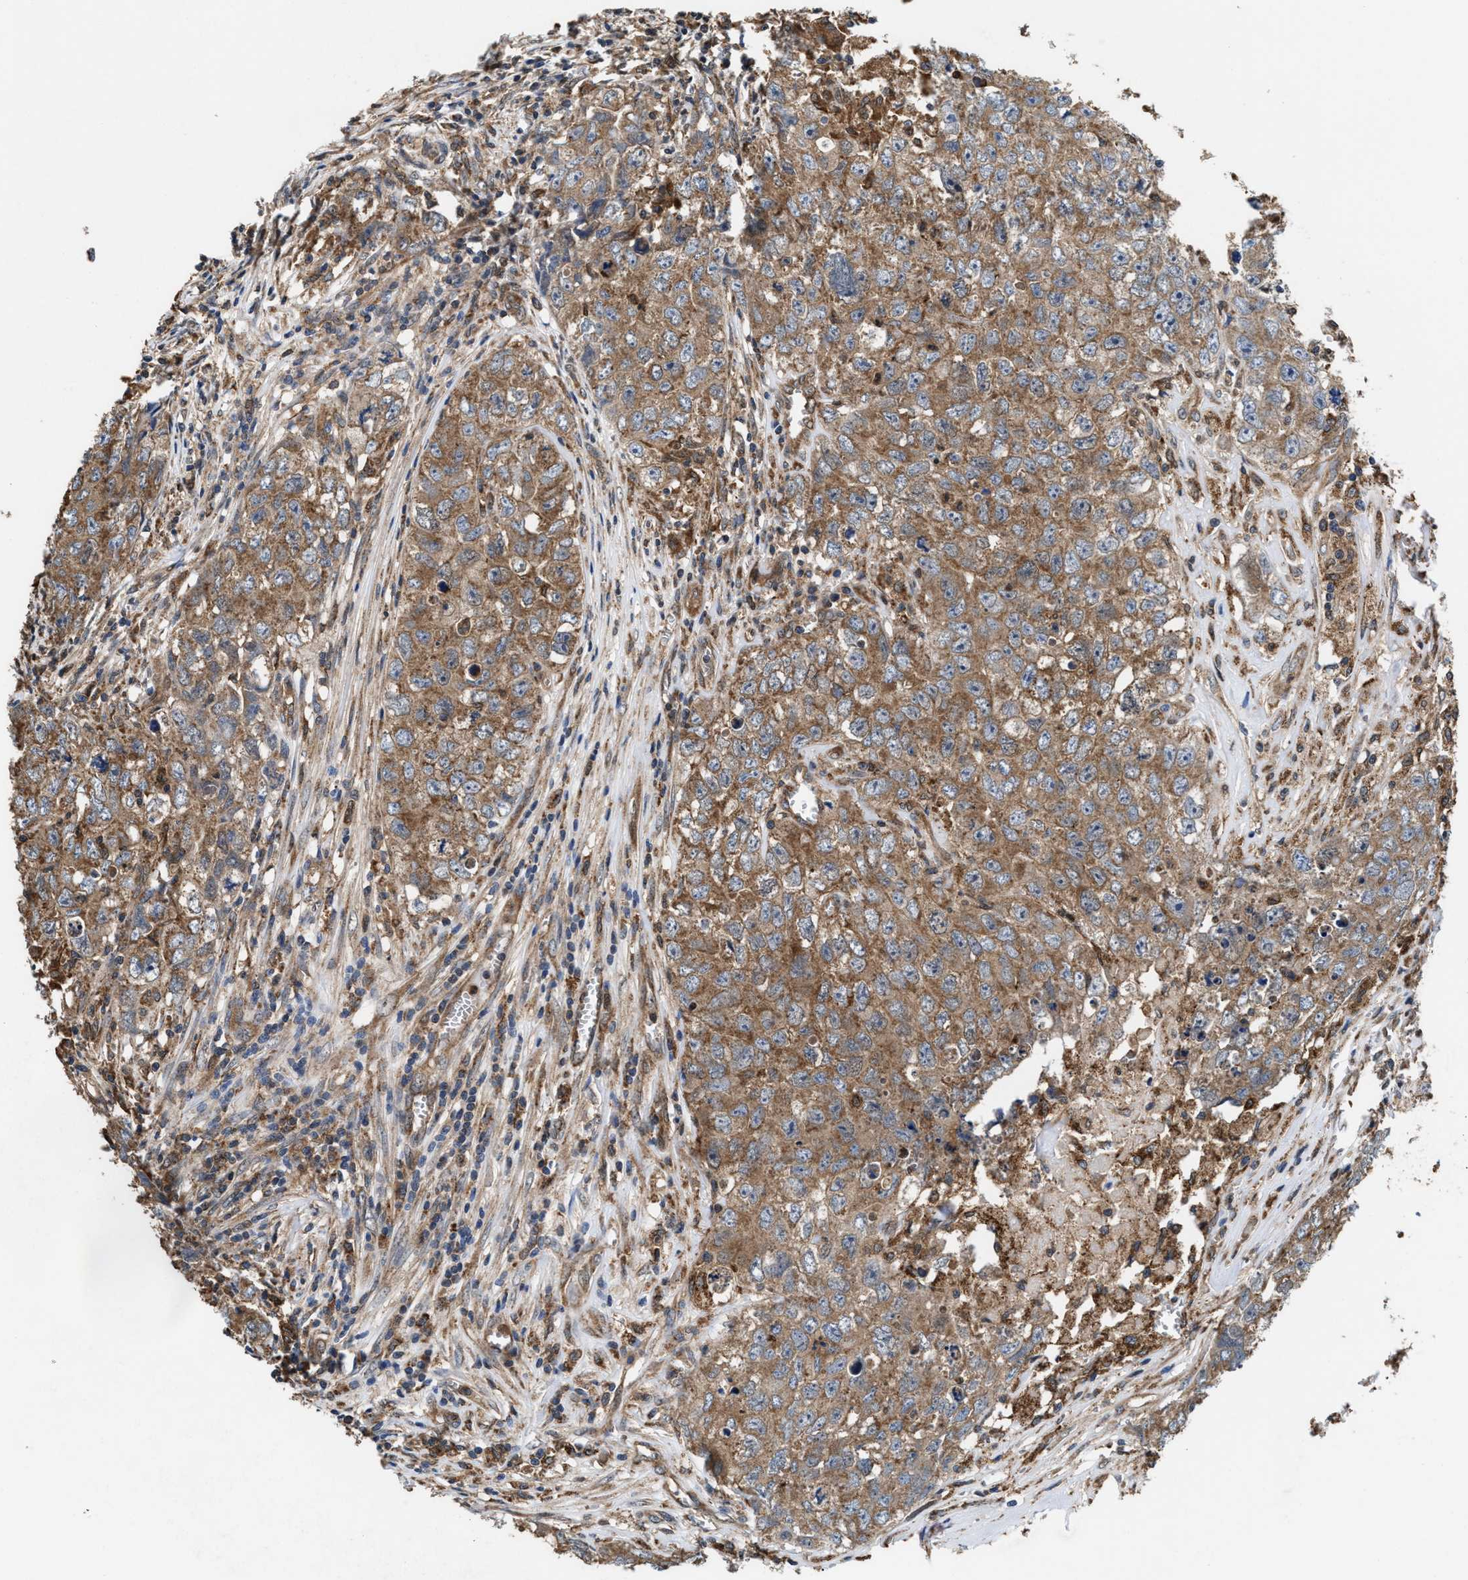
{"staining": {"intensity": "moderate", "quantity": ">75%", "location": "cytoplasmic/membranous"}, "tissue": "testis cancer", "cell_type": "Tumor cells", "image_type": "cancer", "snomed": [{"axis": "morphology", "description": "Seminoma, NOS"}, {"axis": "morphology", "description": "Carcinoma, Embryonal, NOS"}, {"axis": "topography", "description": "Testis"}], "caption": "Protein analysis of embryonal carcinoma (testis) tissue shows moderate cytoplasmic/membranous staining in about >75% of tumor cells.", "gene": "ACLY", "patient": {"sex": "male", "age": 43}}